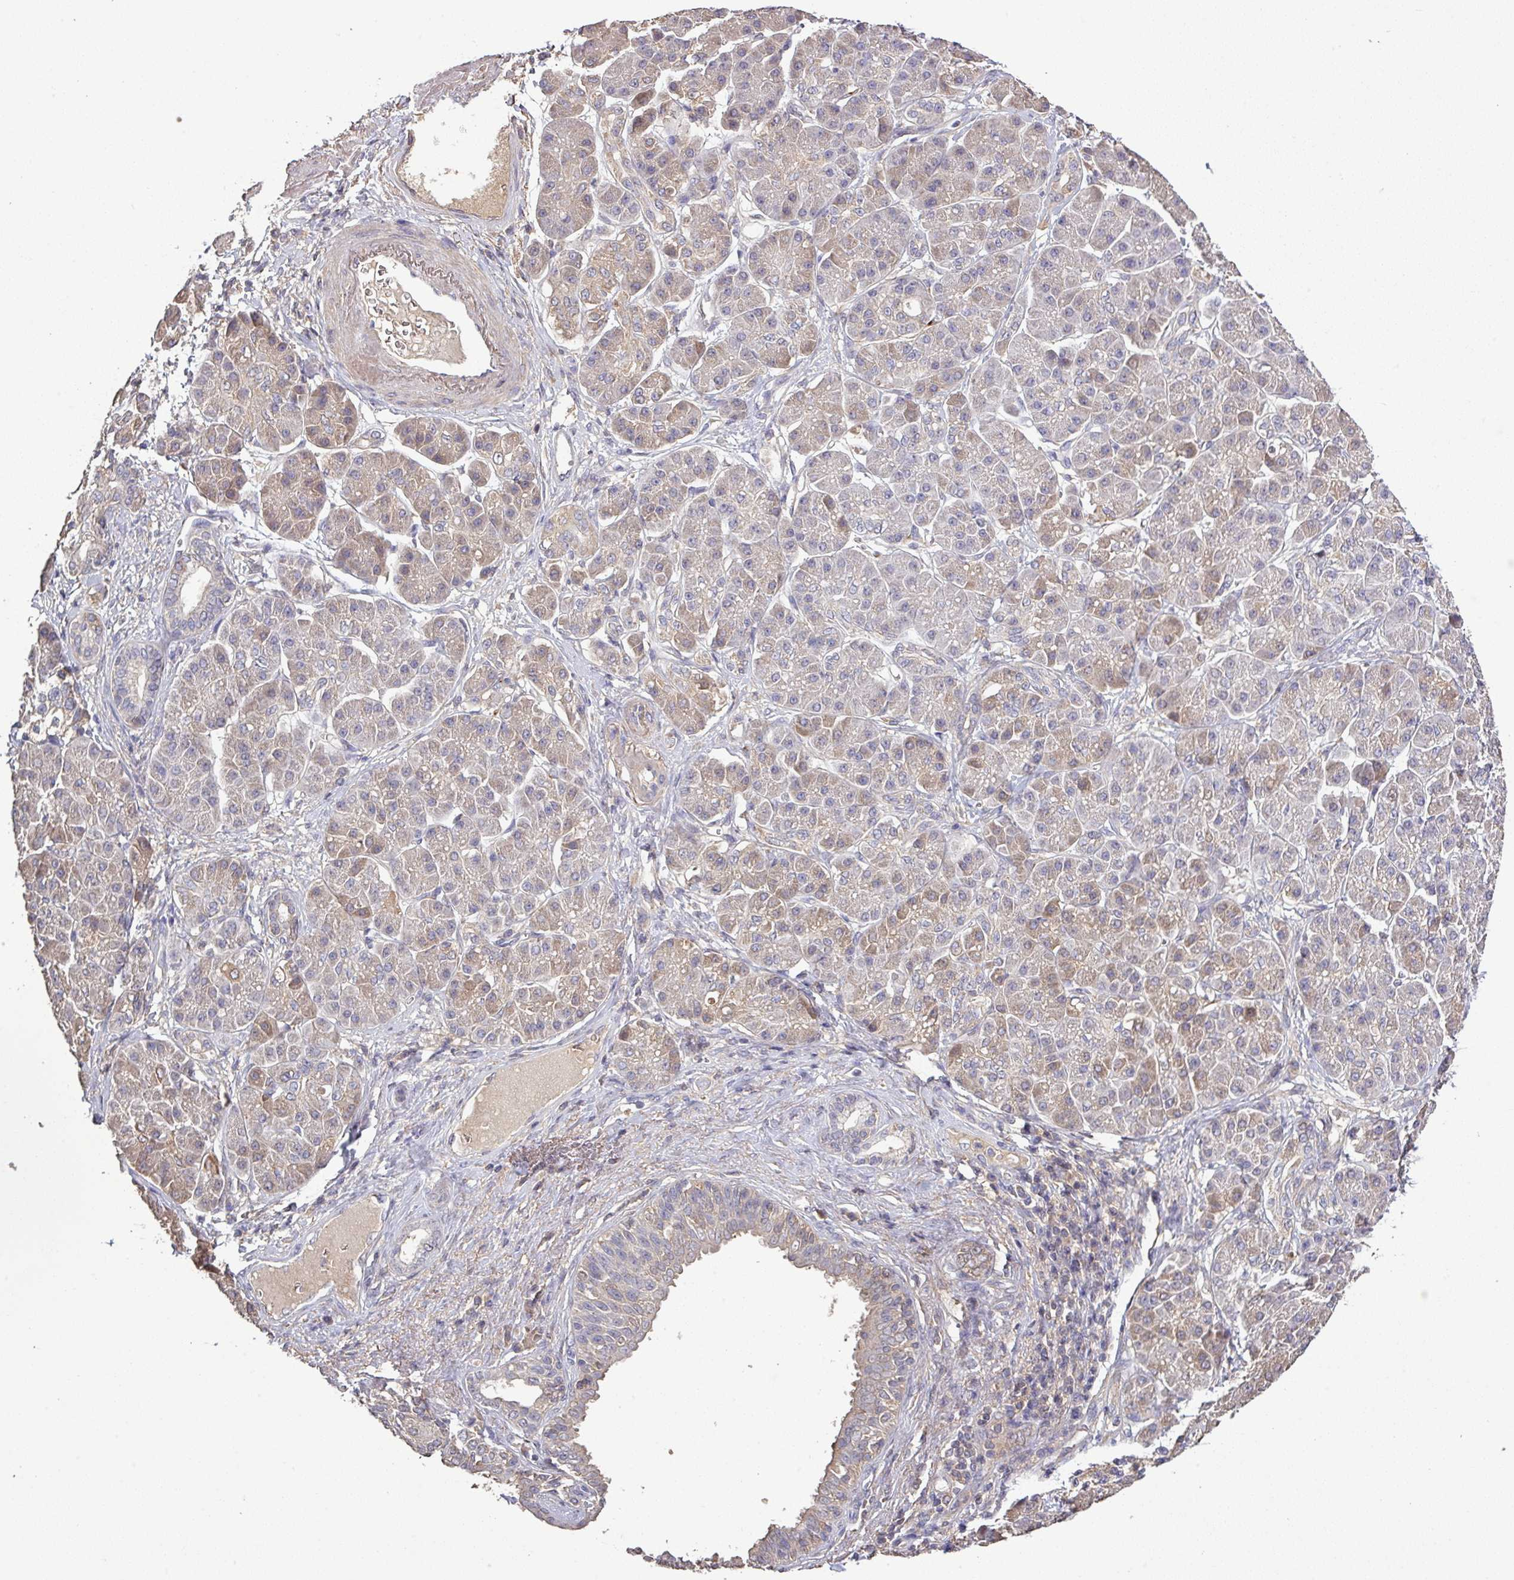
{"staining": {"intensity": "negative", "quantity": "none", "location": "none"}, "tissue": "pancreatic cancer", "cell_type": "Tumor cells", "image_type": "cancer", "snomed": [{"axis": "morphology", "description": "Adenocarcinoma, NOS"}, {"axis": "topography", "description": "Pancreas"}], "caption": "The immunohistochemistry (IHC) image has no significant expression in tumor cells of pancreatic cancer (adenocarcinoma) tissue.", "gene": "ISLR", "patient": {"sex": "female", "age": 73}}